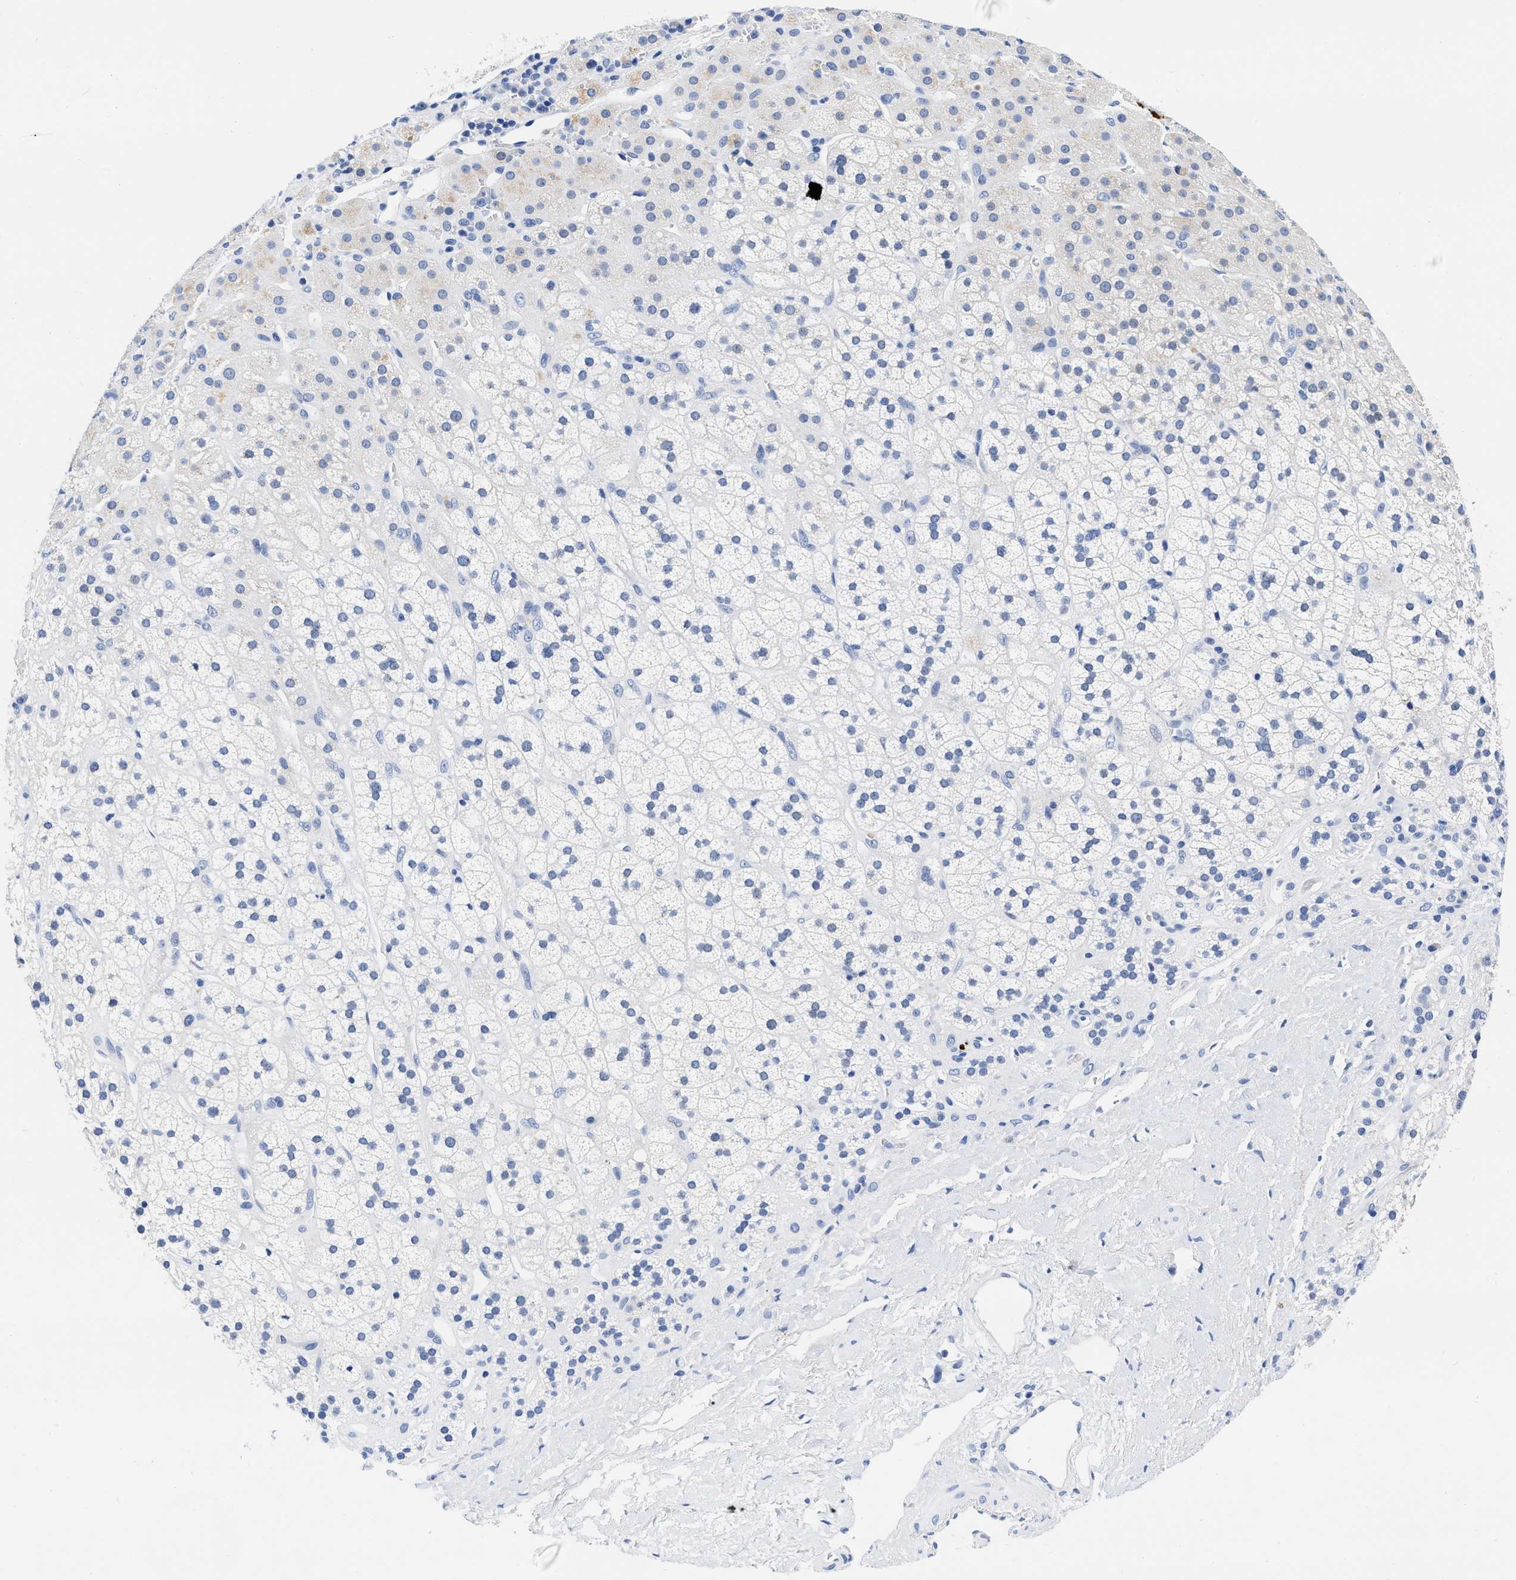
{"staining": {"intensity": "negative", "quantity": "none", "location": "none"}, "tissue": "adrenal gland", "cell_type": "Glandular cells", "image_type": "normal", "snomed": [{"axis": "morphology", "description": "Normal tissue, NOS"}, {"axis": "topography", "description": "Adrenal gland"}], "caption": "The immunohistochemistry (IHC) image has no significant positivity in glandular cells of adrenal gland.", "gene": "CER1", "patient": {"sex": "male", "age": 56}}